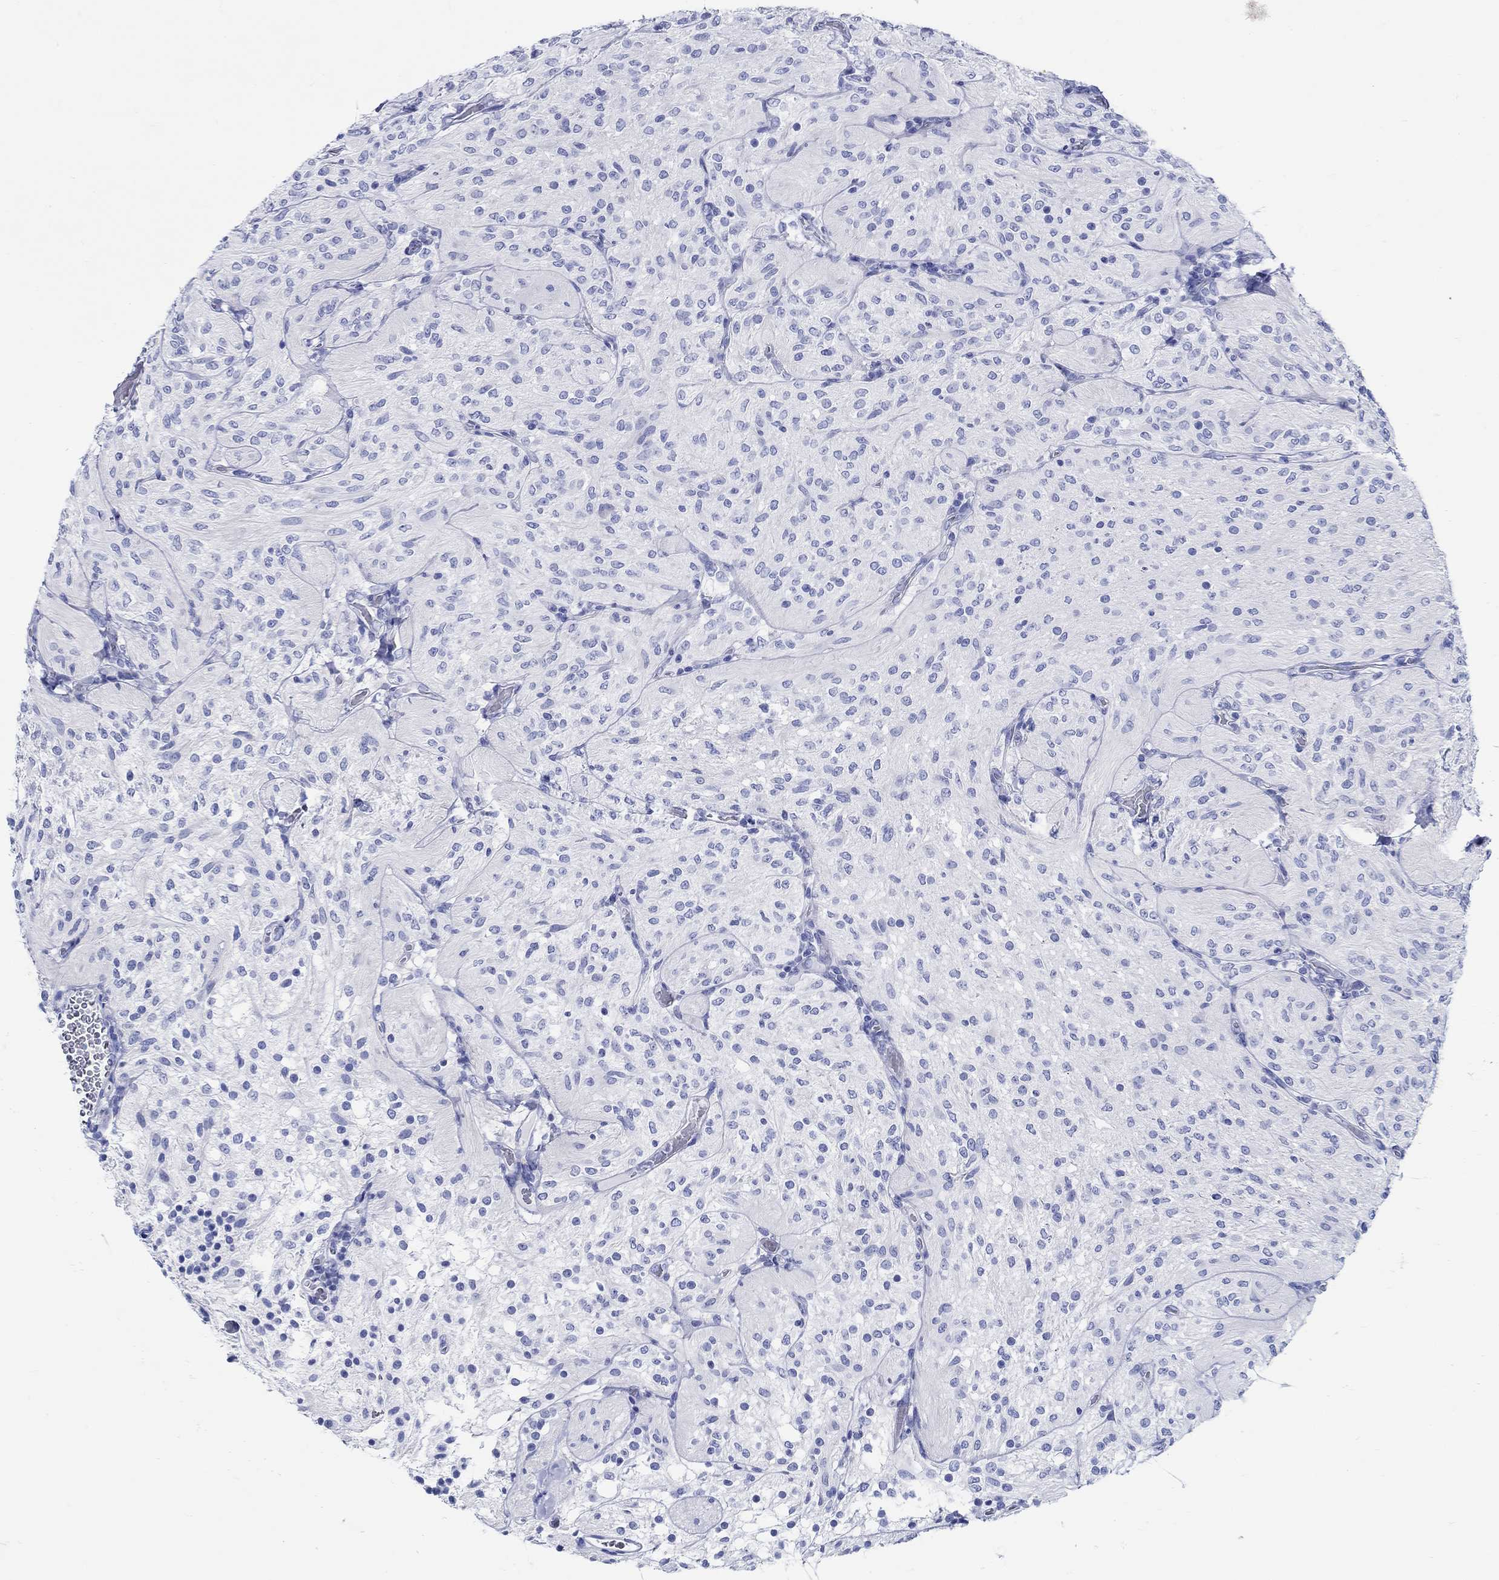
{"staining": {"intensity": "negative", "quantity": "none", "location": "none"}, "tissue": "glioma", "cell_type": "Tumor cells", "image_type": "cancer", "snomed": [{"axis": "morphology", "description": "Glioma, malignant, Low grade"}, {"axis": "topography", "description": "Brain"}], "caption": "Glioma stained for a protein using immunohistochemistry reveals no positivity tumor cells.", "gene": "RD3L", "patient": {"sex": "male", "age": 3}}